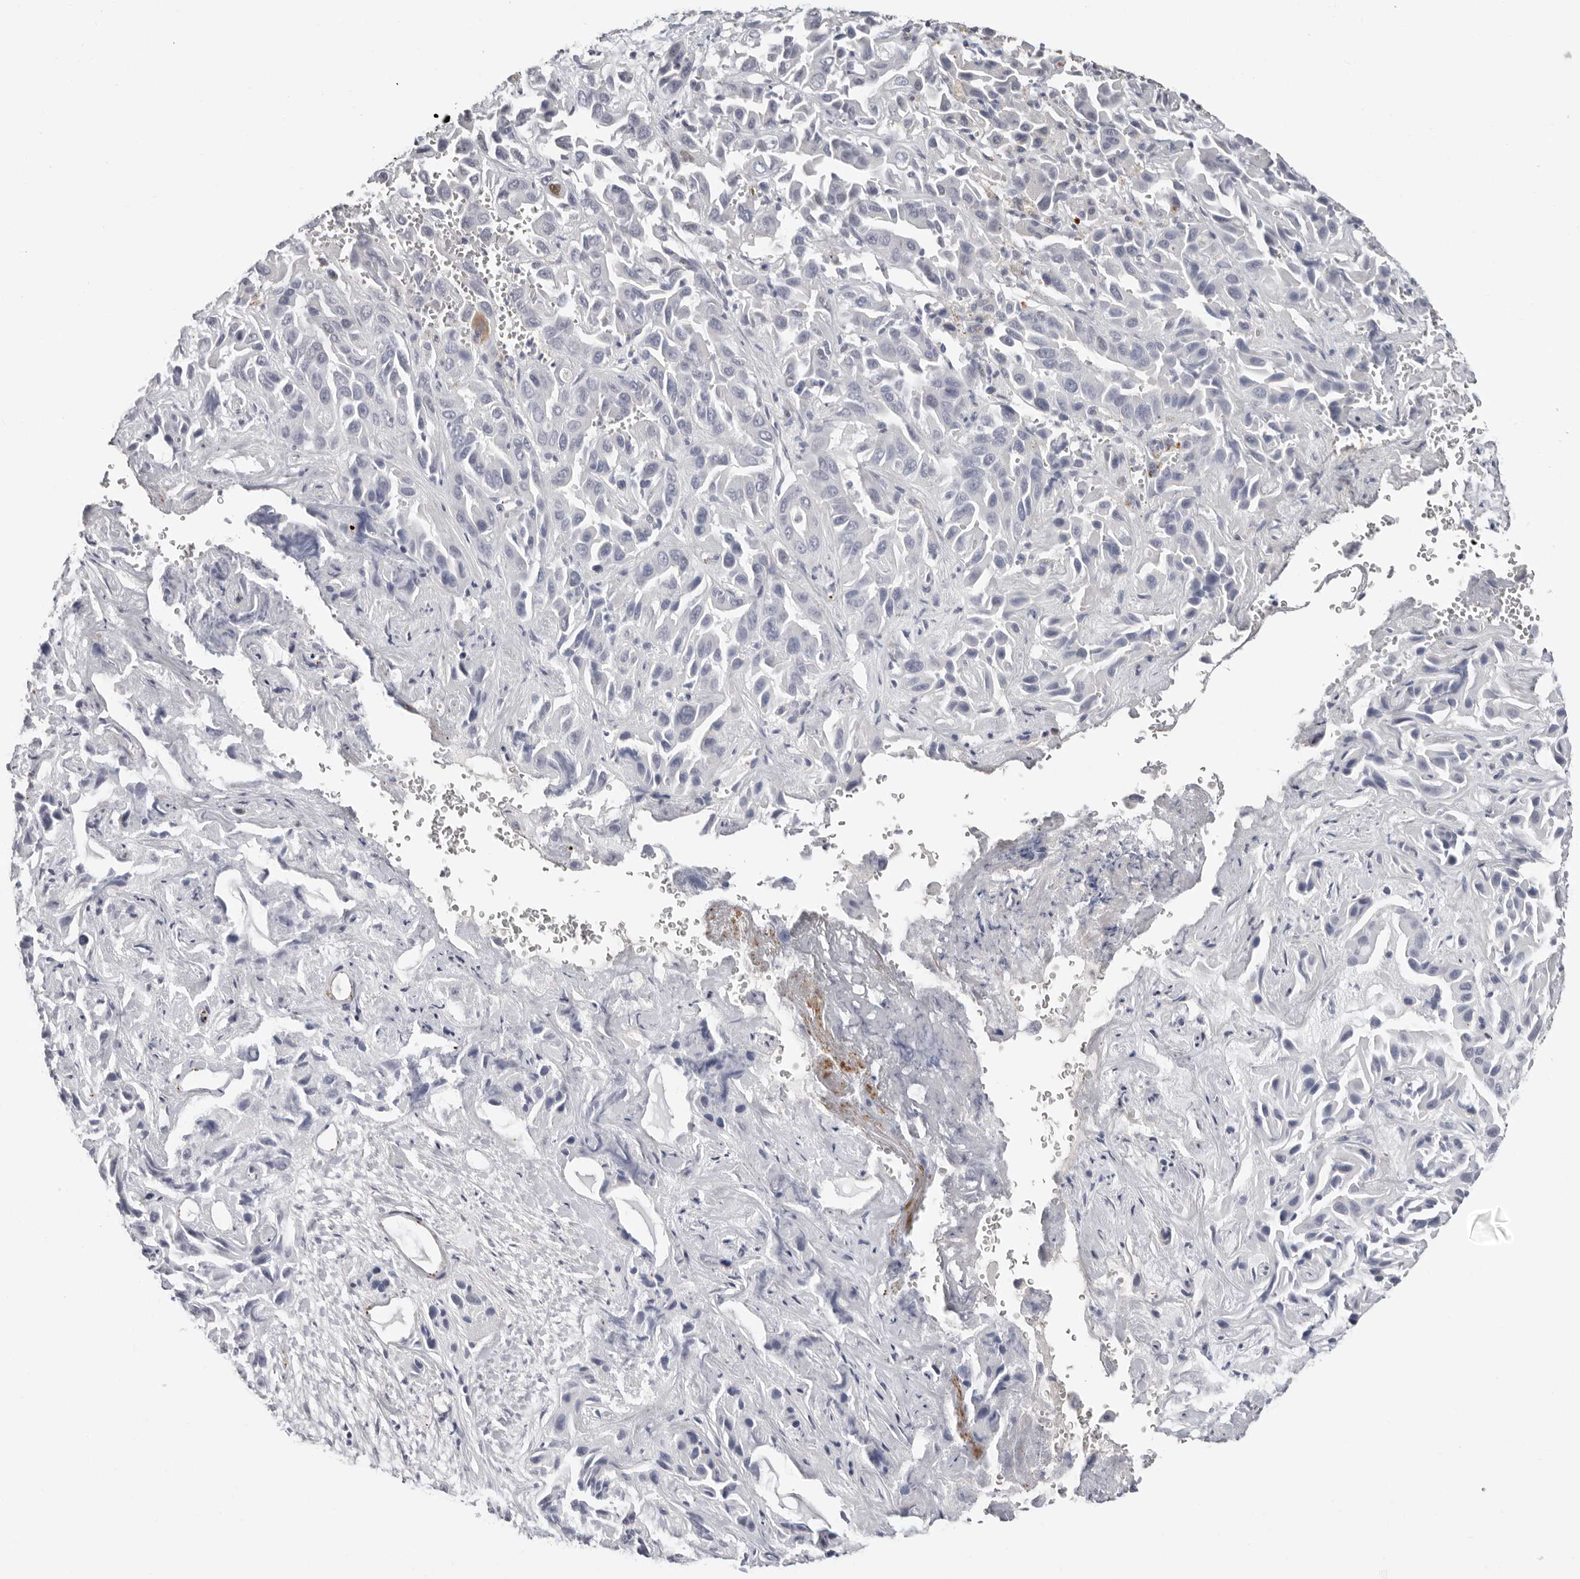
{"staining": {"intensity": "negative", "quantity": "none", "location": "none"}, "tissue": "liver cancer", "cell_type": "Tumor cells", "image_type": "cancer", "snomed": [{"axis": "morphology", "description": "Cholangiocarcinoma"}, {"axis": "topography", "description": "Liver"}], "caption": "Human cholangiocarcinoma (liver) stained for a protein using immunohistochemistry displays no staining in tumor cells.", "gene": "PKDCC", "patient": {"sex": "female", "age": 52}}